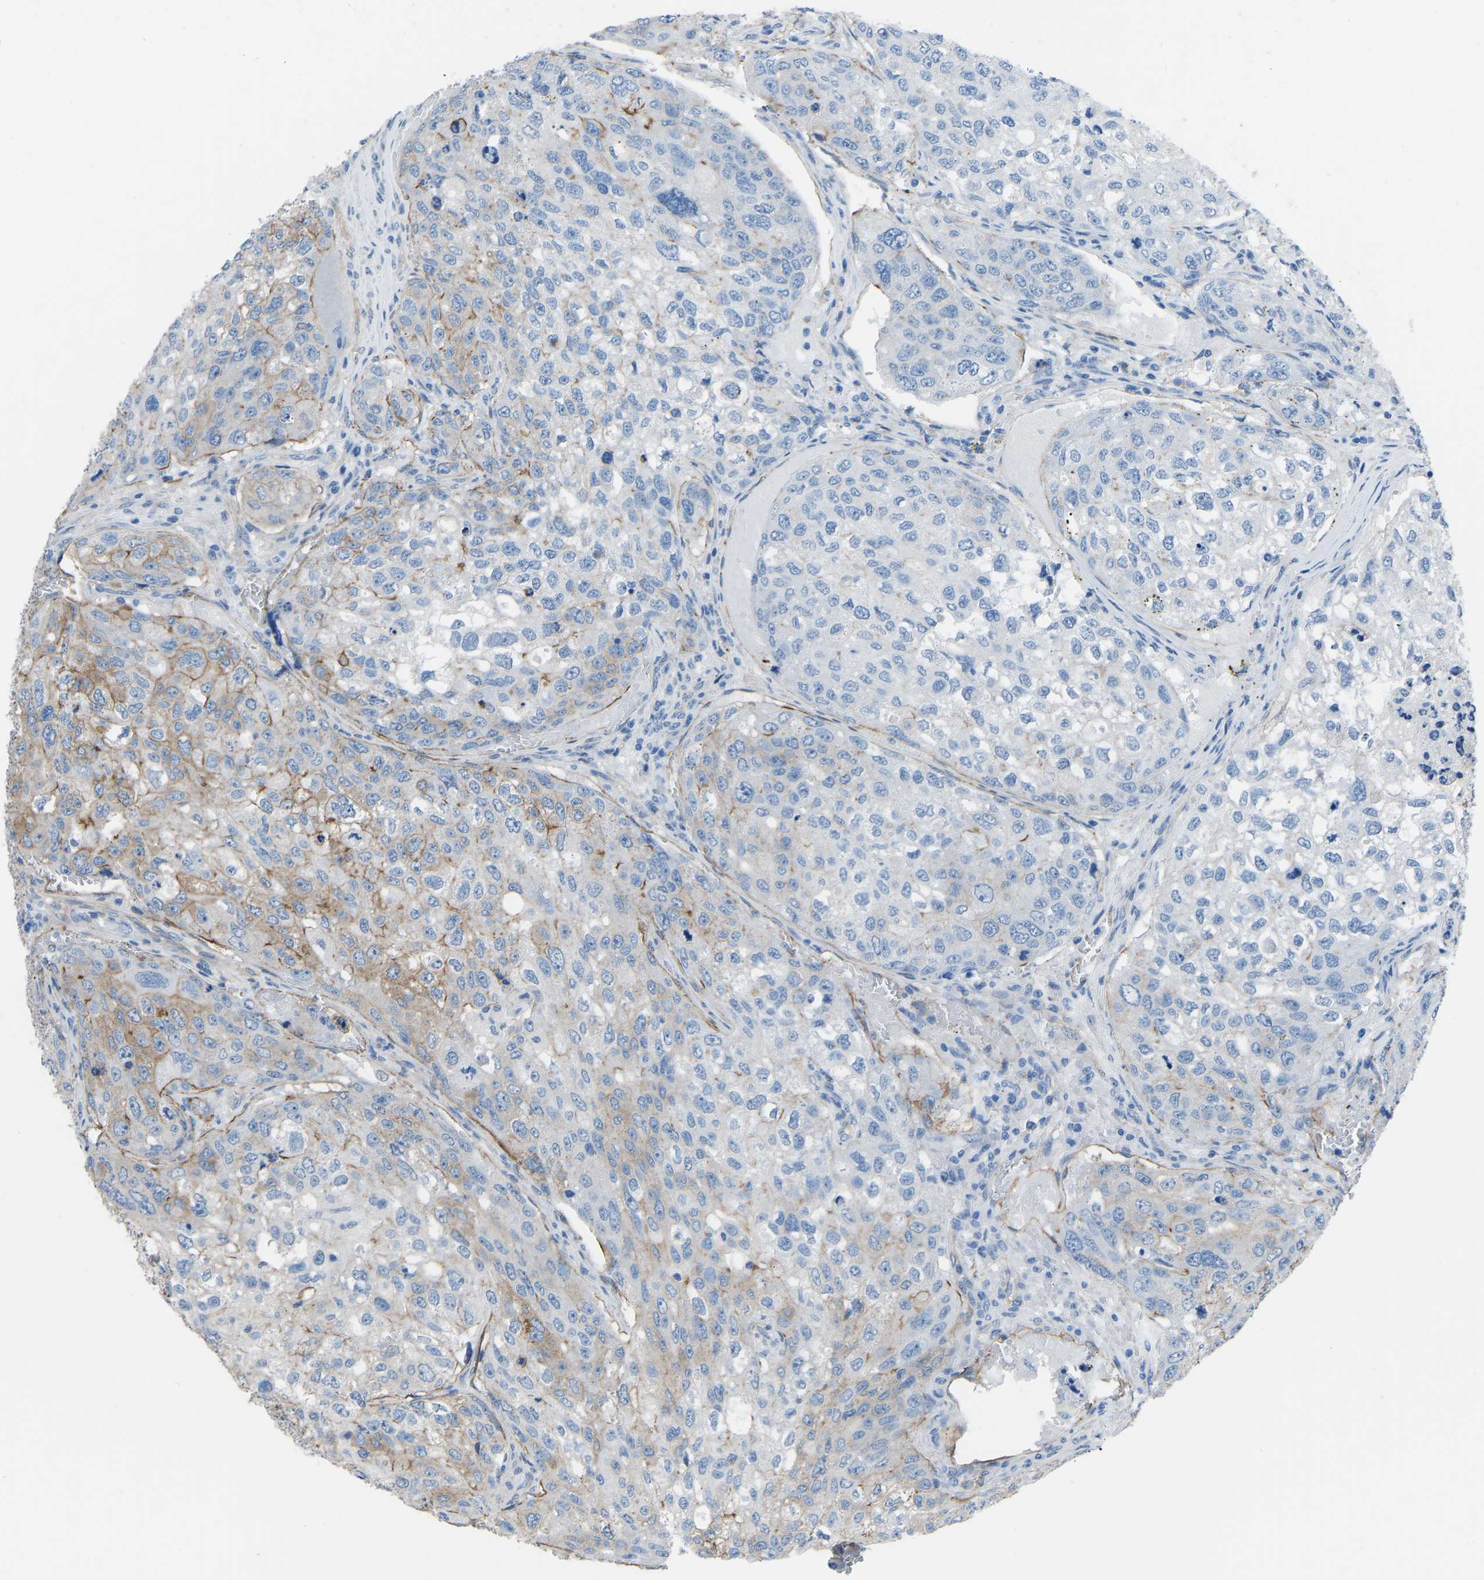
{"staining": {"intensity": "moderate", "quantity": "<25%", "location": "cytoplasmic/membranous"}, "tissue": "urothelial cancer", "cell_type": "Tumor cells", "image_type": "cancer", "snomed": [{"axis": "morphology", "description": "Urothelial carcinoma, High grade"}, {"axis": "topography", "description": "Lymph node"}, {"axis": "topography", "description": "Urinary bladder"}], "caption": "Urothelial cancer stained with IHC shows moderate cytoplasmic/membranous staining in approximately <25% of tumor cells.", "gene": "MYH10", "patient": {"sex": "male", "age": 51}}